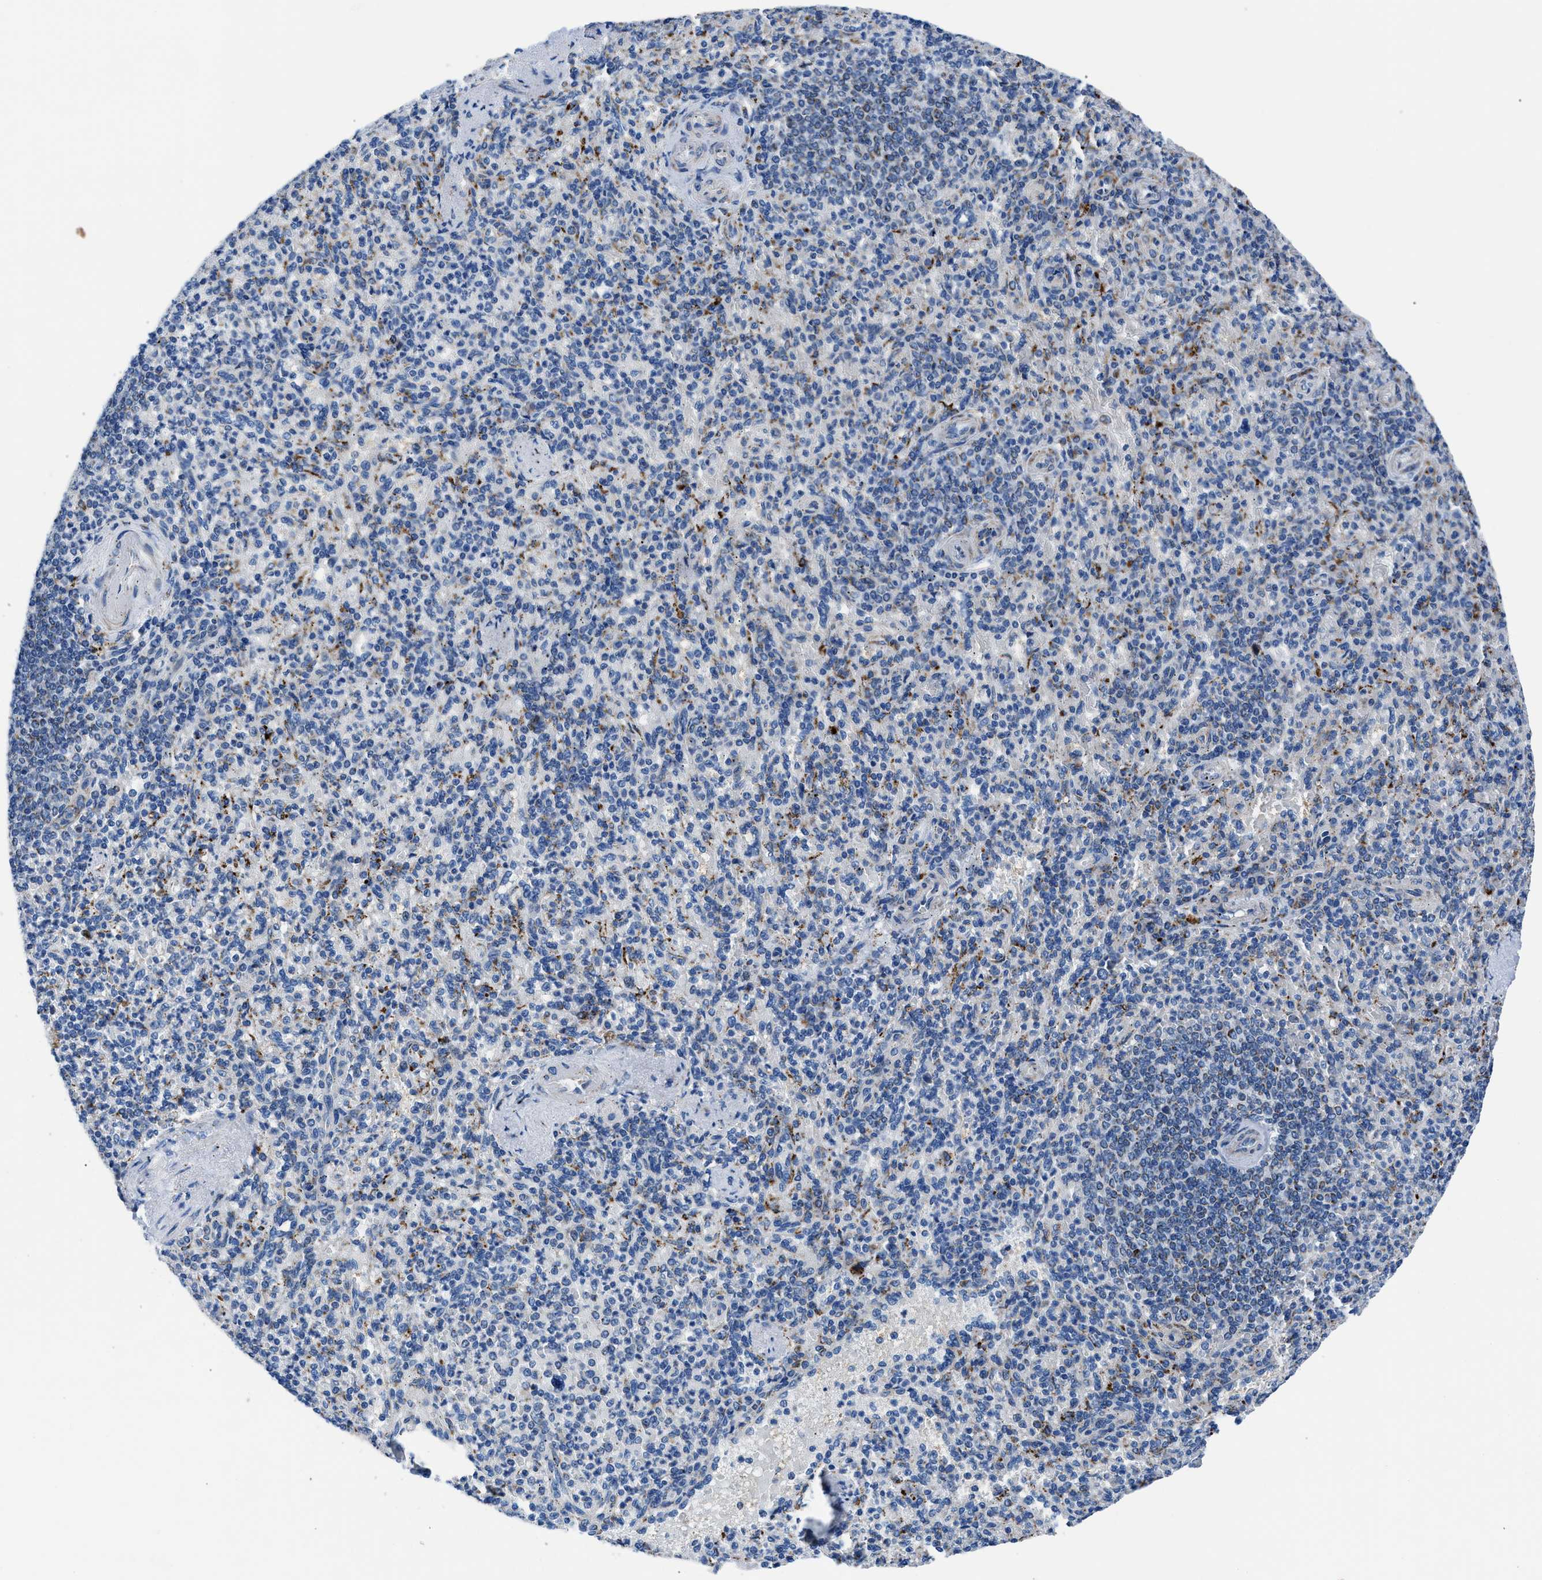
{"staining": {"intensity": "weak", "quantity": "<25%", "location": "cytoplasmic/membranous"}, "tissue": "spleen", "cell_type": "Cells in red pulp", "image_type": "normal", "snomed": [{"axis": "morphology", "description": "Normal tissue, NOS"}, {"axis": "topography", "description": "Spleen"}], "caption": "IHC of benign human spleen reveals no staining in cells in red pulp. (Immunohistochemistry (ihc), brightfield microscopy, high magnification).", "gene": "ZDHHC3", "patient": {"sex": "female", "age": 74}}